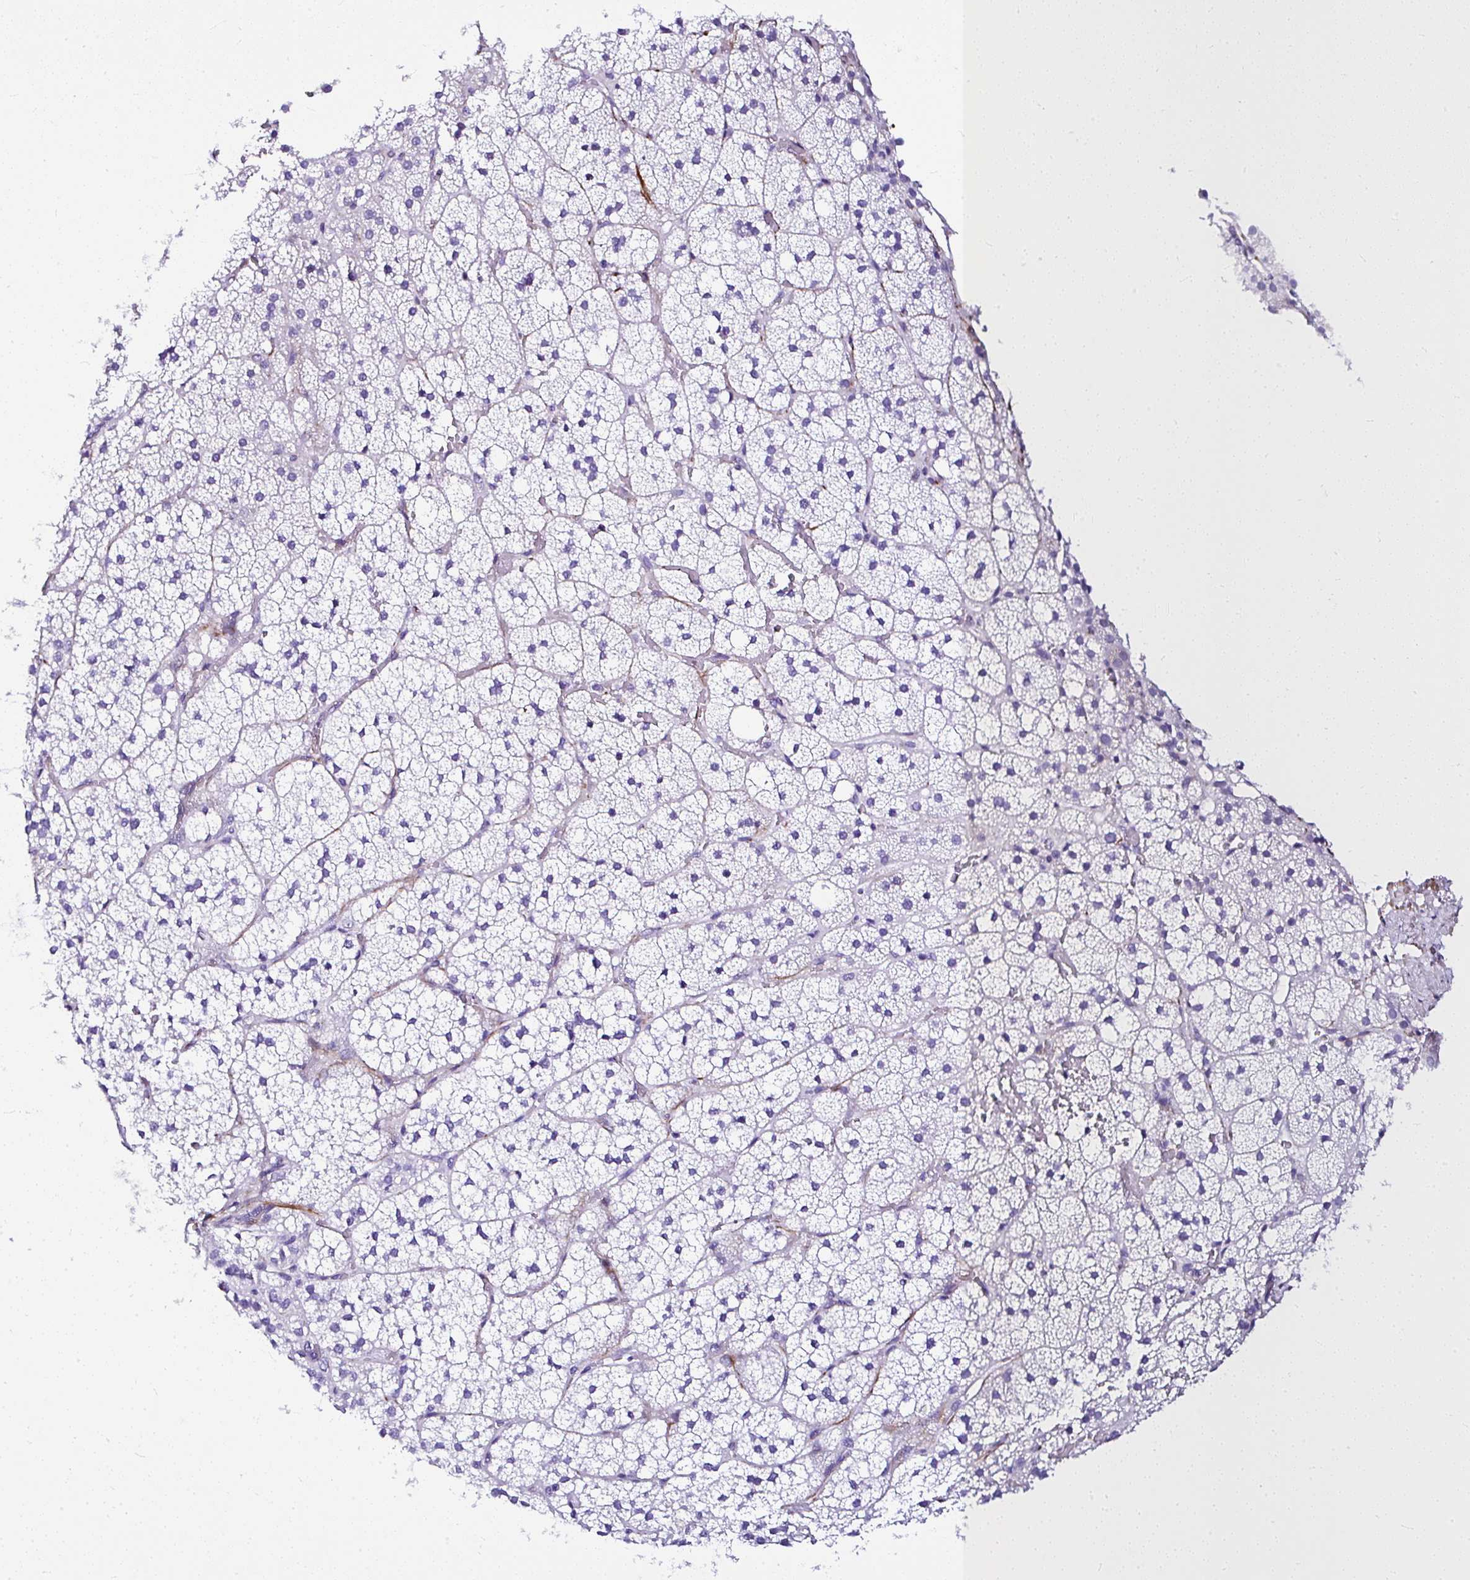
{"staining": {"intensity": "negative", "quantity": "none", "location": "none"}, "tissue": "adrenal gland", "cell_type": "Glandular cells", "image_type": "normal", "snomed": [{"axis": "morphology", "description": "Normal tissue, NOS"}, {"axis": "topography", "description": "Adrenal gland"}], "caption": "The immunohistochemistry (IHC) image has no significant positivity in glandular cells of adrenal gland.", "gene": "DEPDC5", "patient": {"sex": "male", "age": 53}}